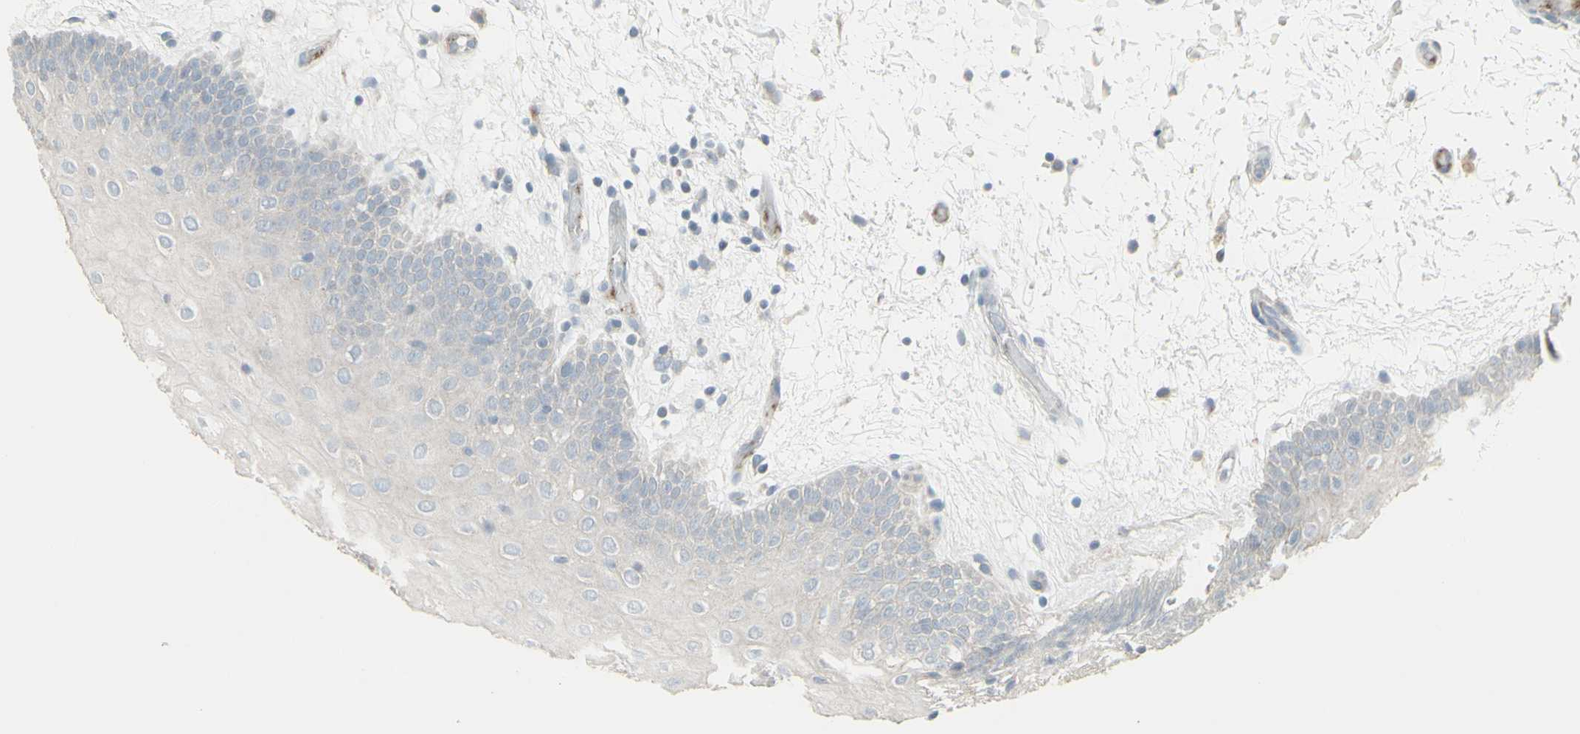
{"staining": {"intensity": "weak", "quantity": "25%-75%", "location": "cytoplasmic/membranous"}, "tissue": "oral mucosa", "cell_type": "Squamous epithelial cells", "image_type": "normal", "snomed": [{"axis": "morphology", "description": "Normal tissue, NOS"}, {"axis": "morphology", "description": "Squamous cell carcinoma, NOS"}, {"axis": "topography", "description": "Skeletal muscle"}, {"axis": "topography", "description": "Oral tissue"}, {"axis": "topography", "description": "Head-Neck"}], "caption": "DAB immunohistochemical staining of unremarkable human oral mucosa reveals weak cytoplasmic/membranous protein staining in about 25%-75% of squamous epithelial cells.", "gene": "CD79B", "patient": {"sex": "male", "age": 71}}